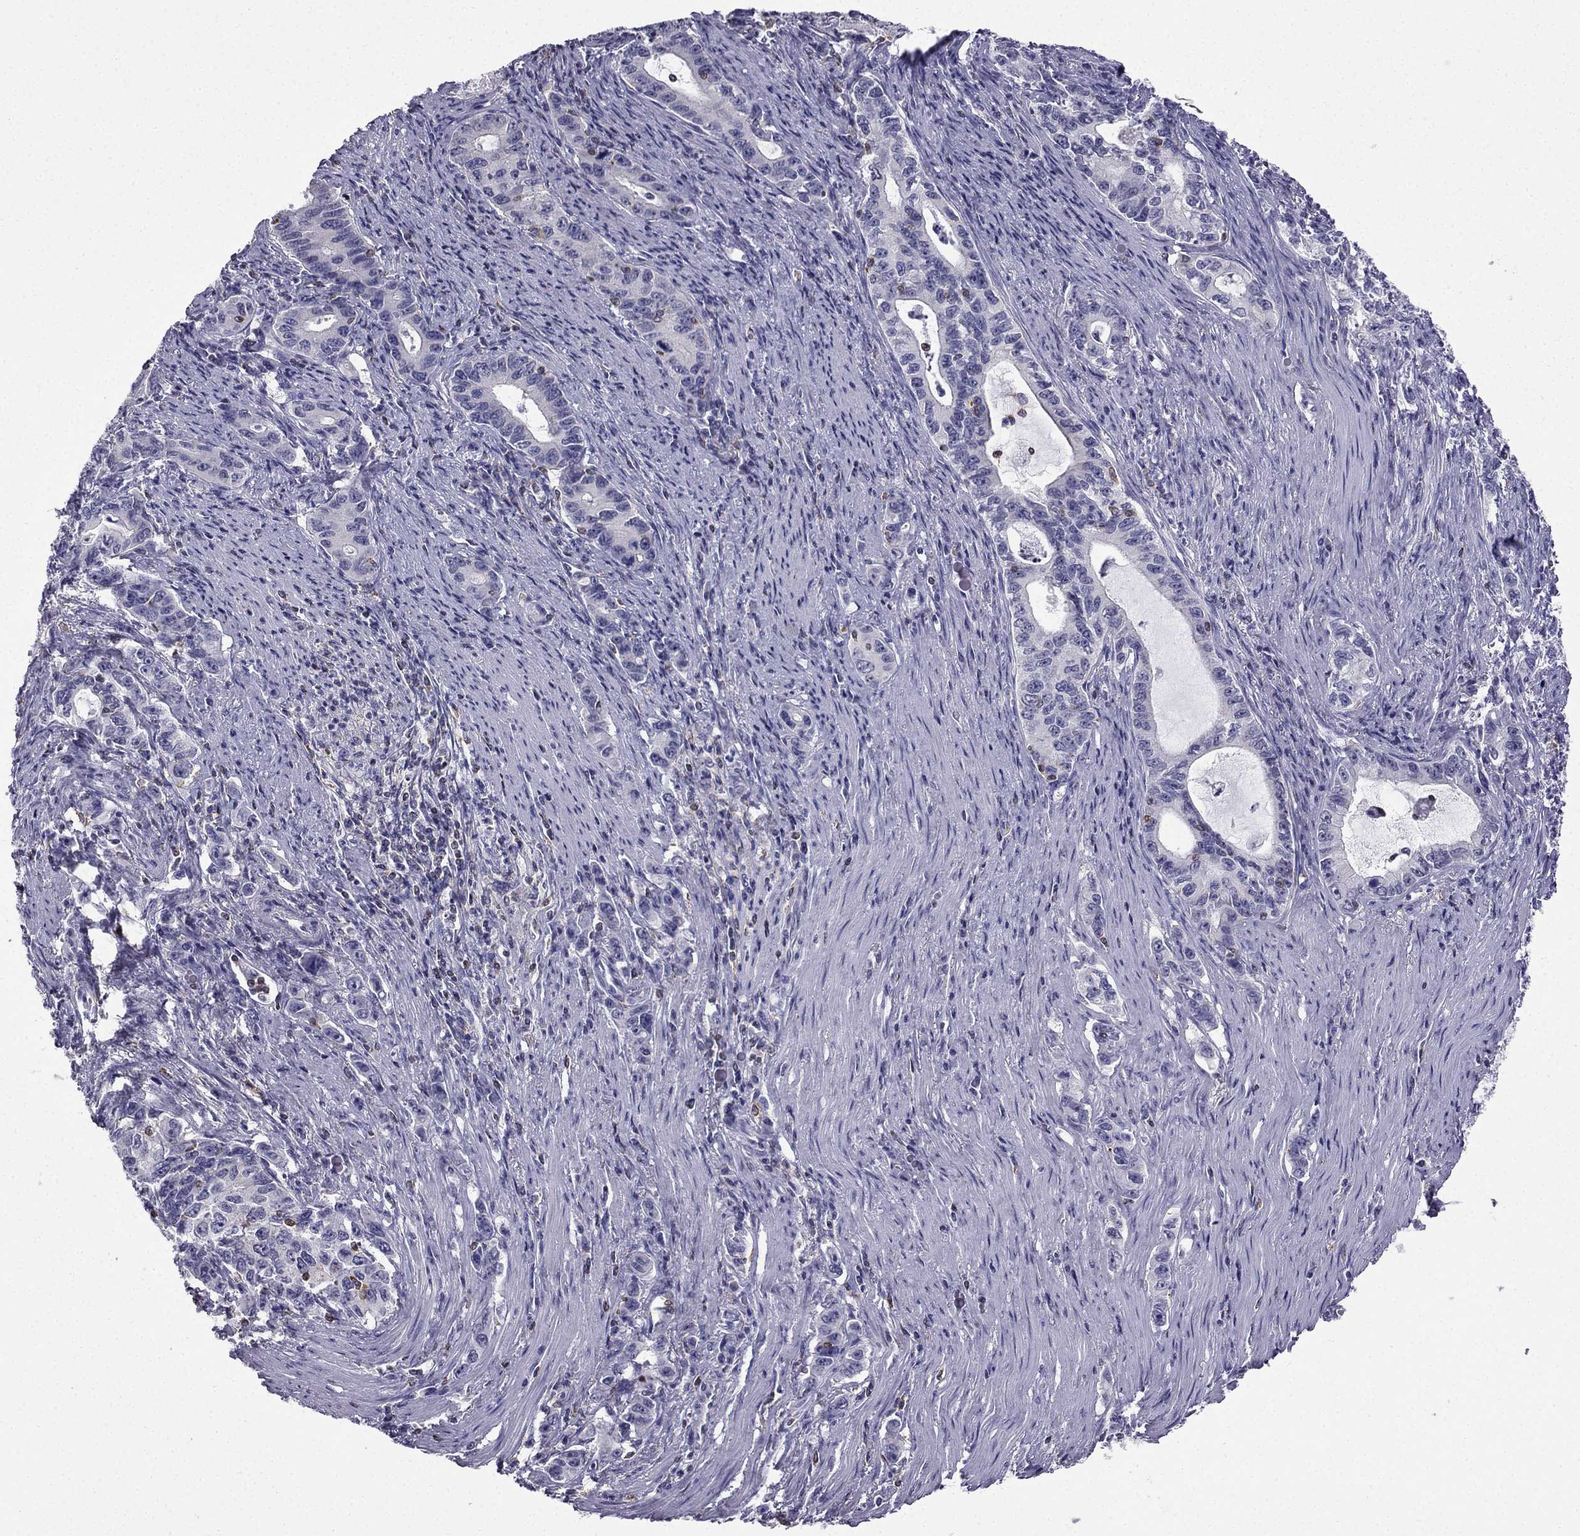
{"staining": {"intensity": "negative", "quantity": "none", "location": "none"}, "tissue": "stomach cancer", "cell_type": "Tumor cells", "image_type": "cancer", "snomed": [{"axis": "morphology", "description": "Adenocarcinoma, NOS"}, {"axis": "topography", "description": "Stomach, lower"}], "caption": "High magnification brightfield microscopy of stomach cancer stained with DAB (3,3'-diaminobenzidine) (brown) and counterstained with hematoxylin (blue): tumor cells show no significant positivity.", "gene": "CCK", "patient": {"sex": "female", "age": 72}}